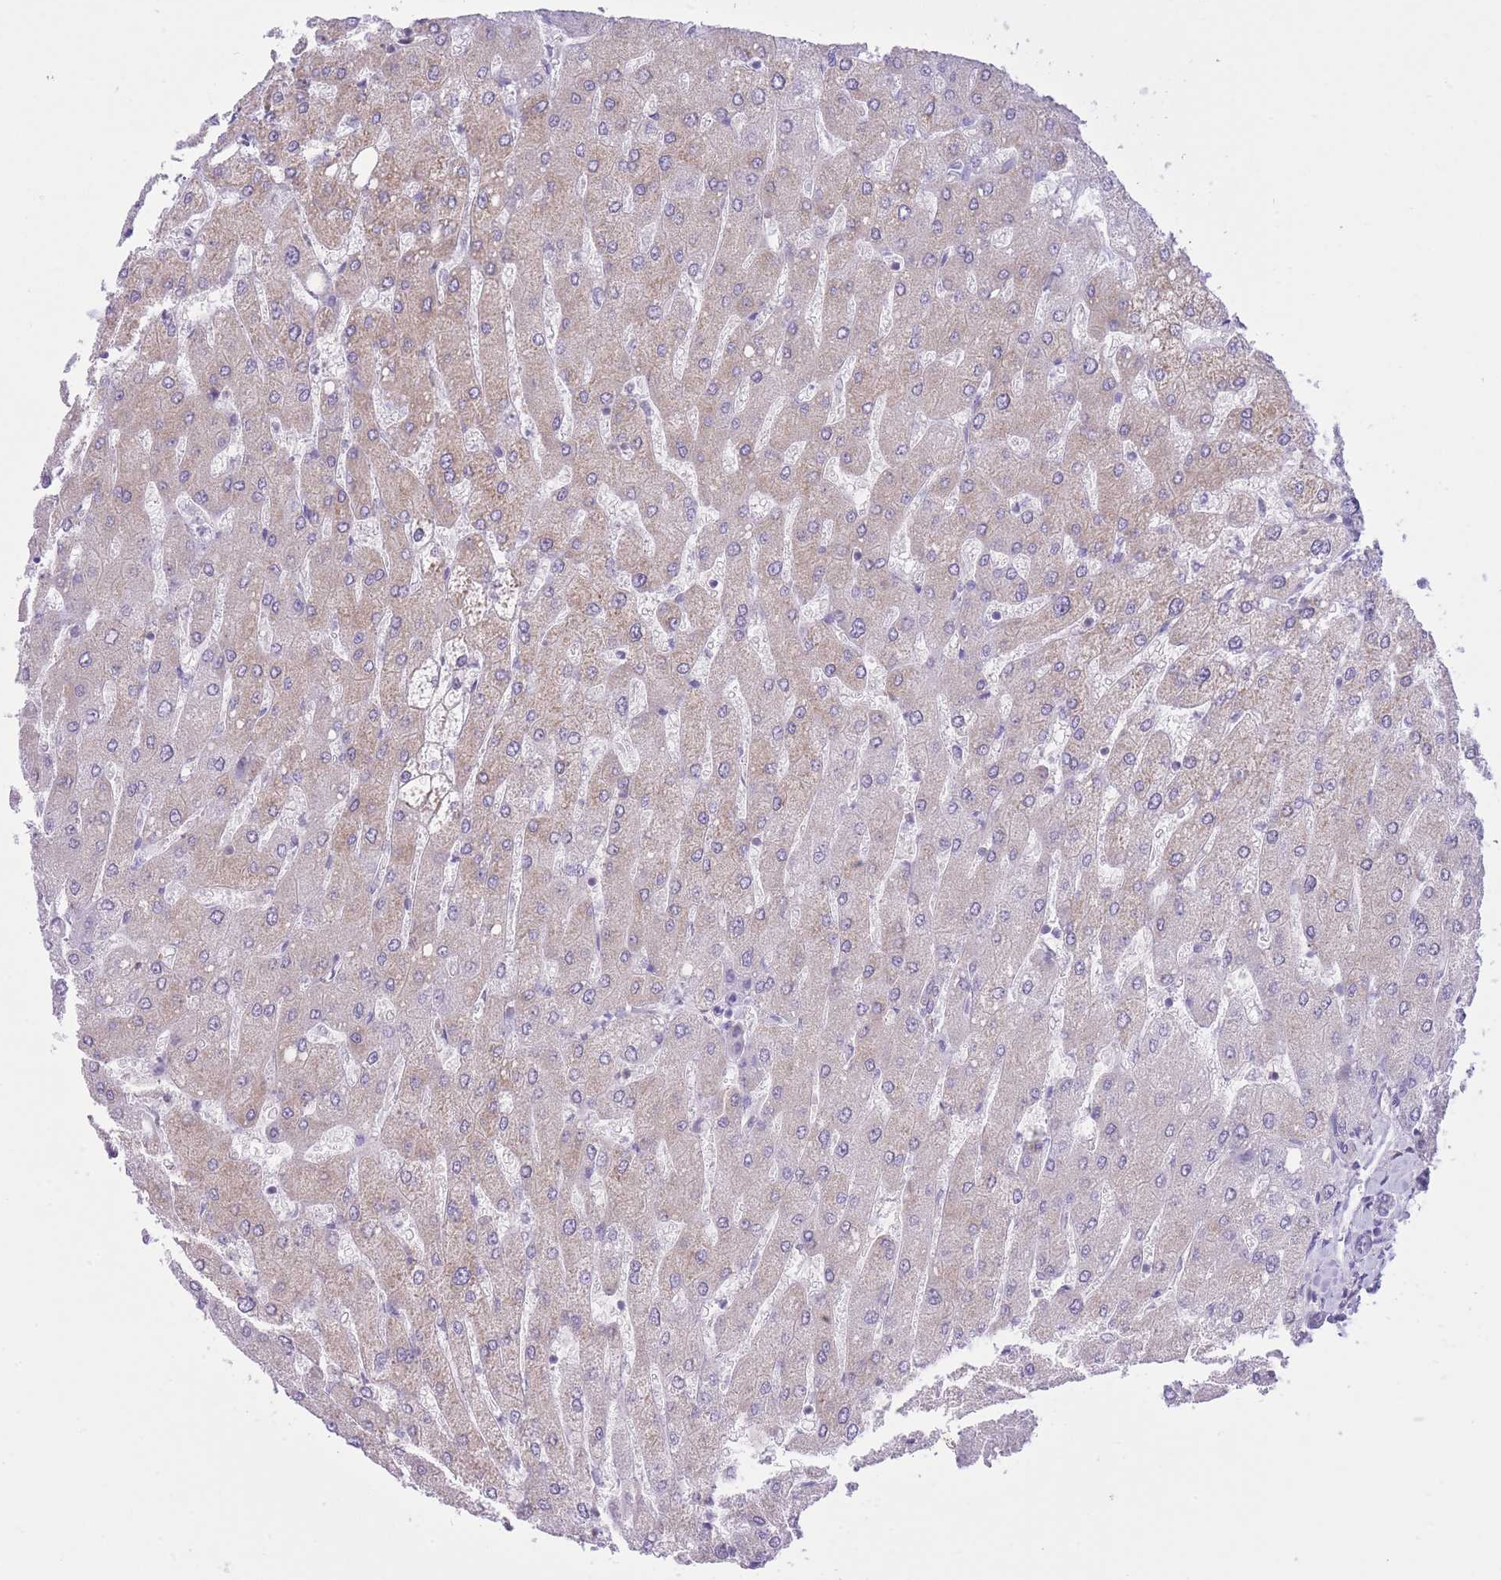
{"staining": {"intensity": "negative", "quantity": "none", "location": "none"}, "tissue": "liver", "cell_type": "Cholangiocytes", "image_type": "normal", "snomed": [{"axis": "morphology", "description": "Normal tissue, NOS"}, {"axis": "topography", "description": "Liver"}], "caption": "Immunohistochemical staining of unremarkable liver displays no significant staining in cholangiocytes.", "gene": "ZNF501", "patient": {"sex": "male", "age": 55}}